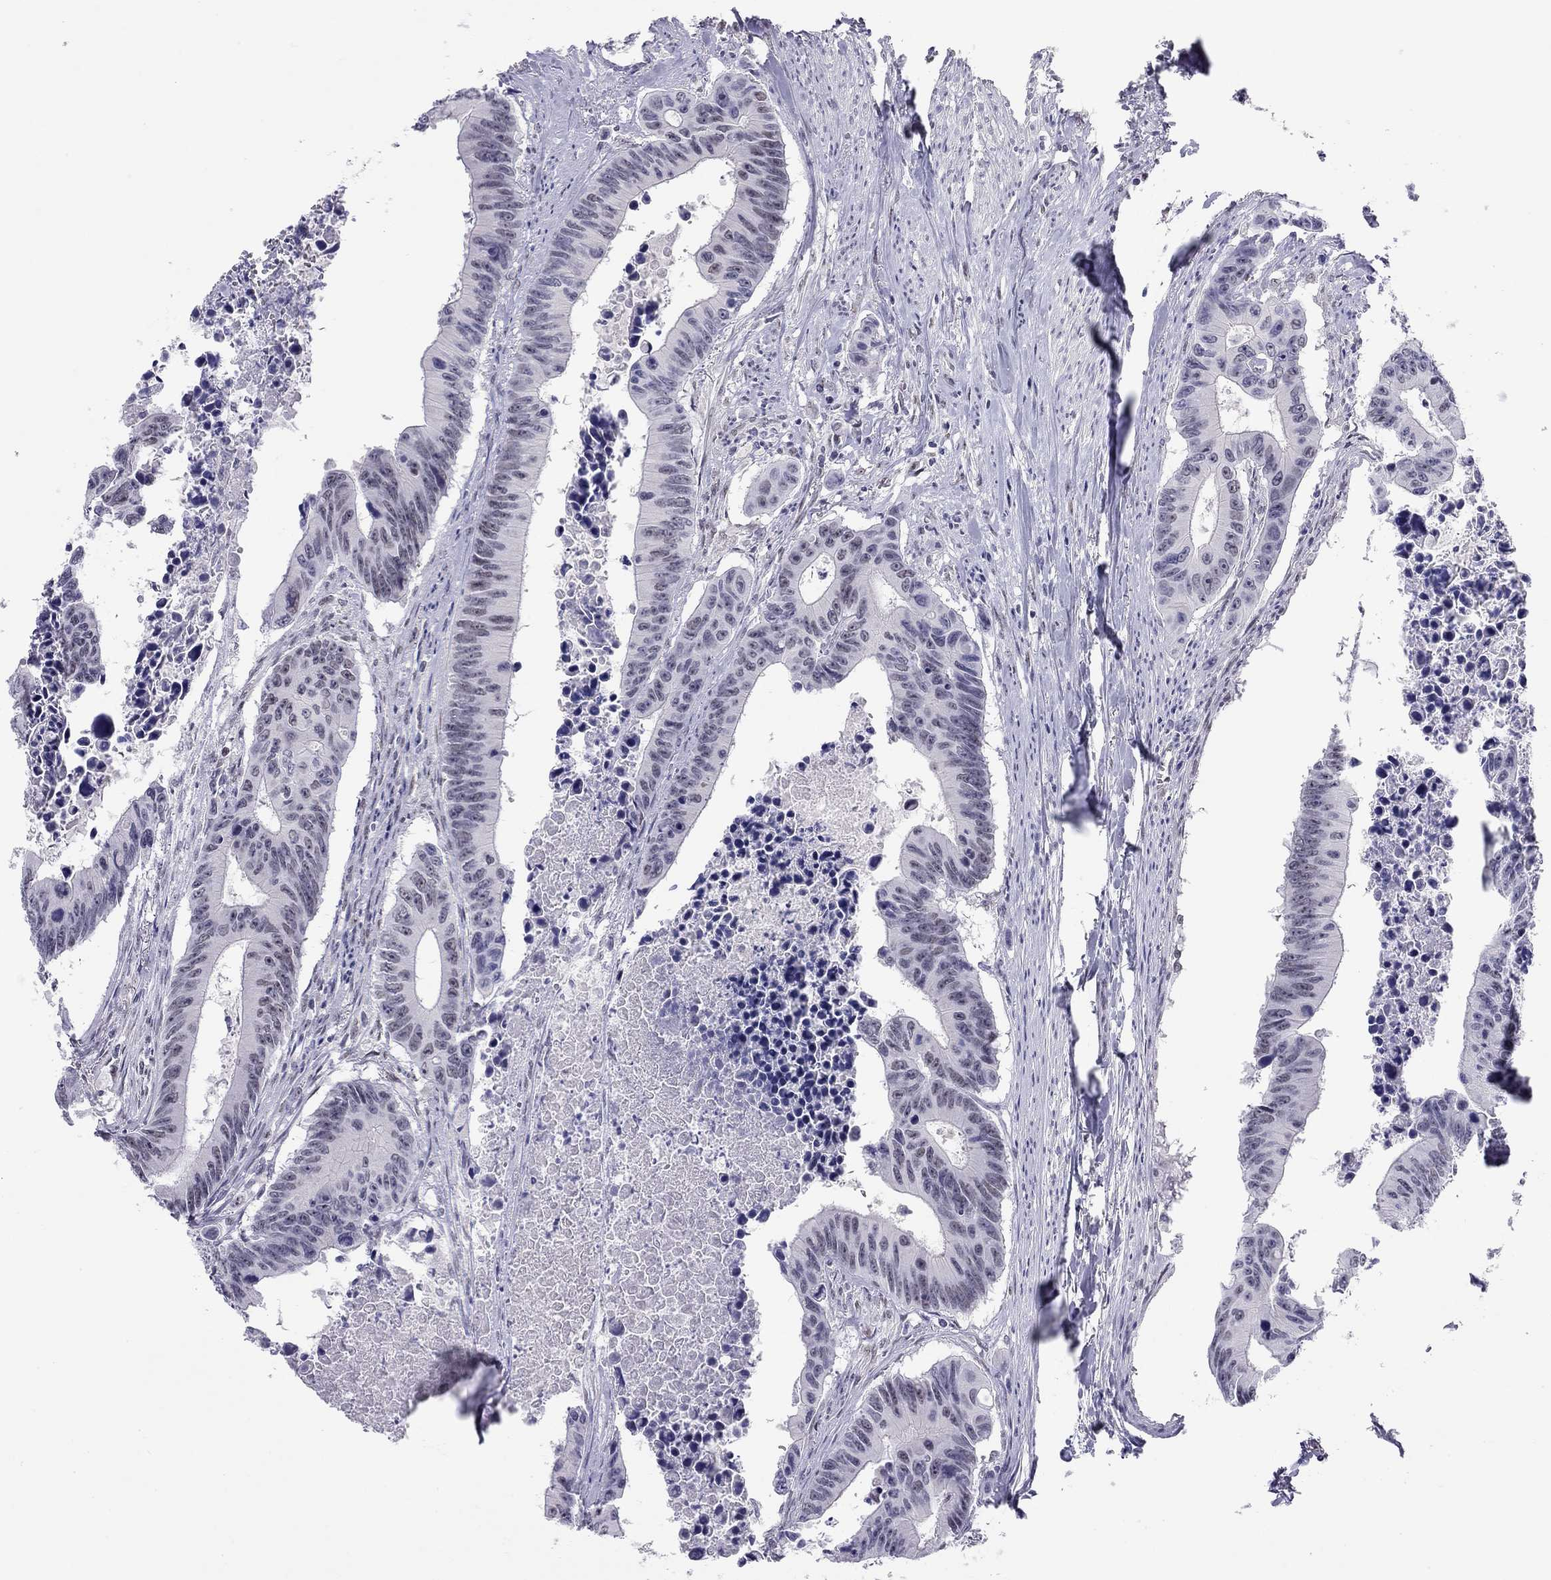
{"staining": {"intensity": "weak", "quantity": "<25%", "location": "nuclear"}, "tissue": "colorectal cancer", "cell_type": "Tumor cells", "image_type": "cancer", "snomed": [{"axis": "morphology", "description": "Adenocarcinoma, NOS"}, {"axis": "topography", "description": "Colon"}], "caption": "An IHC image of adenocarcinoma (colorectal) is shown. There is no staining in tumor cells of adenocarcinoma (colorectal).", "gene": "DOT1L", "patient": {"sex": "female", "age": 87}}